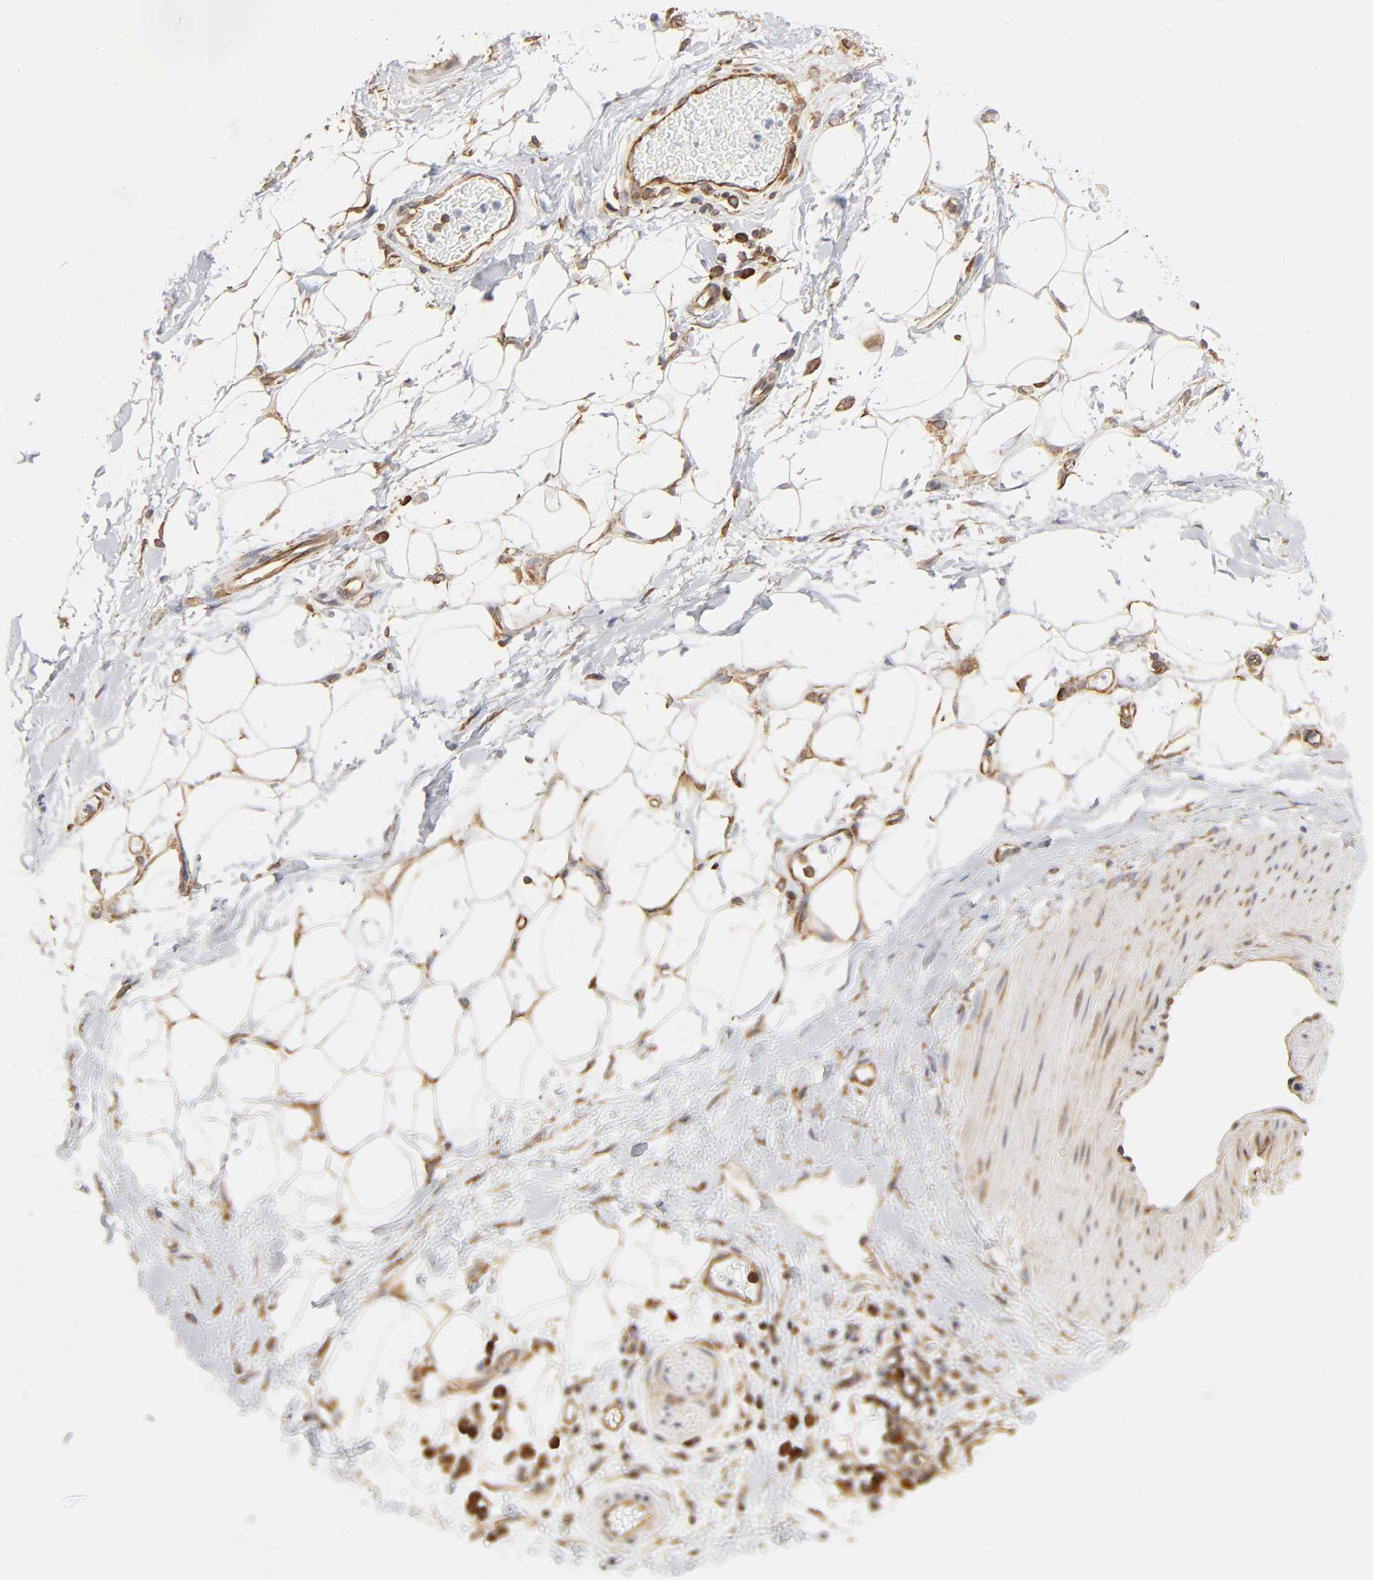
{"staining": {"intensity": "moderate", "quantity": ">75%", "location": "cytoplasmic/membranous"}, "tissue": "adipose tissue", "cell_type": "Adipocytes", "image_type": "normal", "snomed": [{"axis": "morphology", "description": "Normal tissue, NOS"}, {"axis": "morphology", "description": "Urothelial carcinoma, High grade"}, {"axis": "topography", "description": "Vascular tissue"}, {"axis": "topography", "description": "Urinary bladder"}], "caption": "A high-resolution photomicrograph shows immunohistochemistry (IHC) staining of normal adipose tissue, which shows moderate cytoplasmic/membranous positivity in about >75% of adipocytes. The staining is performed using DAB (3,3'-diaminobenzidine) brown chromogen to label protein expression. The nuclei are counter-stained blue using hematoxylin.", "gene": "RPL14", "patient": {"sex": "female", "age": 56}}